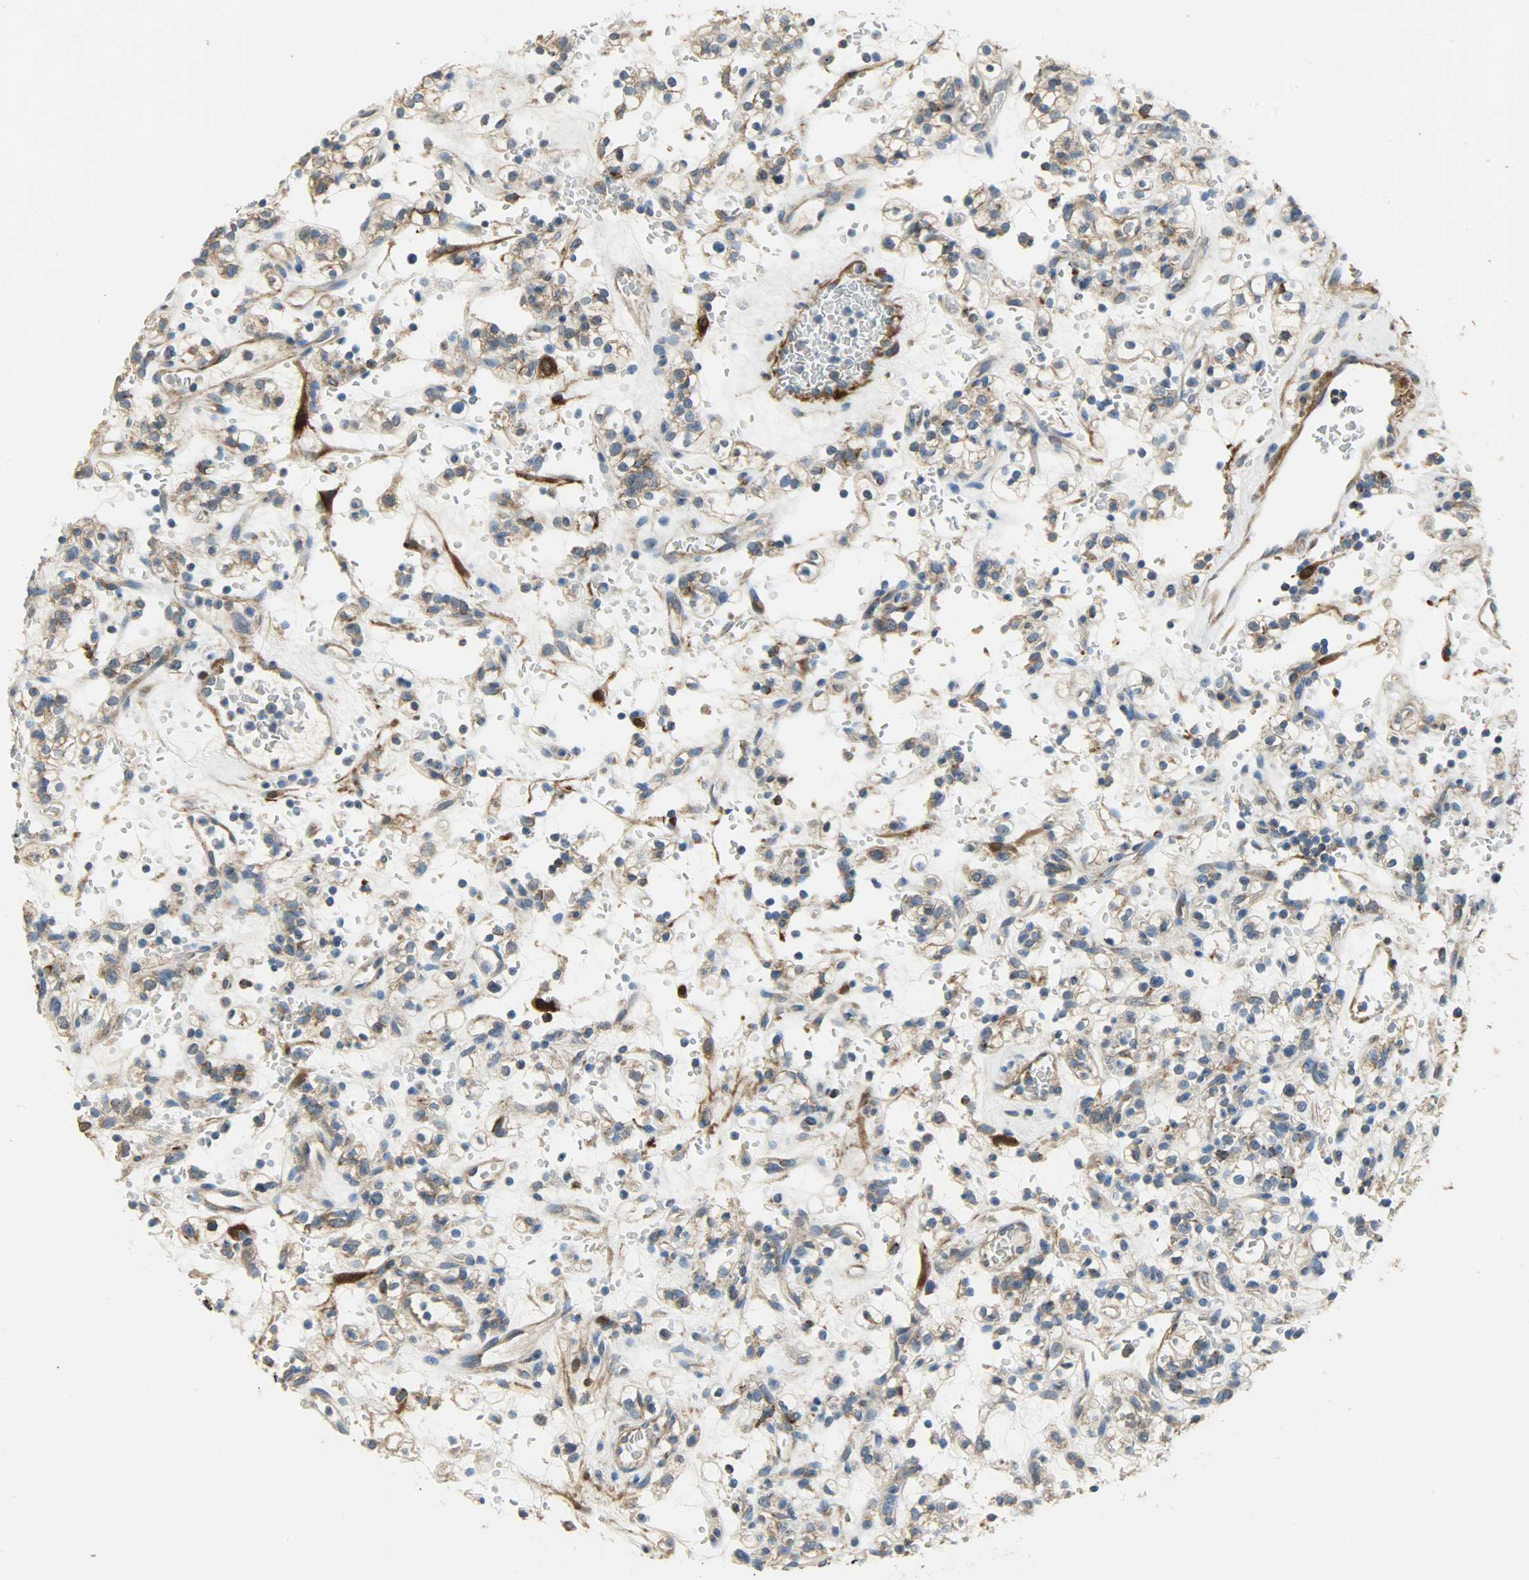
{"staining": {"intensity": "moderate", "quantity": ">75%", "location": "cytoplasmic/membranous"}, "tissue": "renal cancer", "cell_type": "Tumor cells", "image_type": "cancer", "snomed": [{"axis": "morphology", "description": "Normal tissue, NOS"}, {"axis": "morphology", "description": "Adenocarcinoma, NOS"}, {"axis": "topography", "description": "Kidney"}], "caption": "Immunohistochemical staining of renal adenocarcinoma reveals moderate cytoplasmic/membranous protein staining in approximately >75% of tumor cells.", "gene": "C1orf198", "patient": {"sex": "female", "age": 72}}